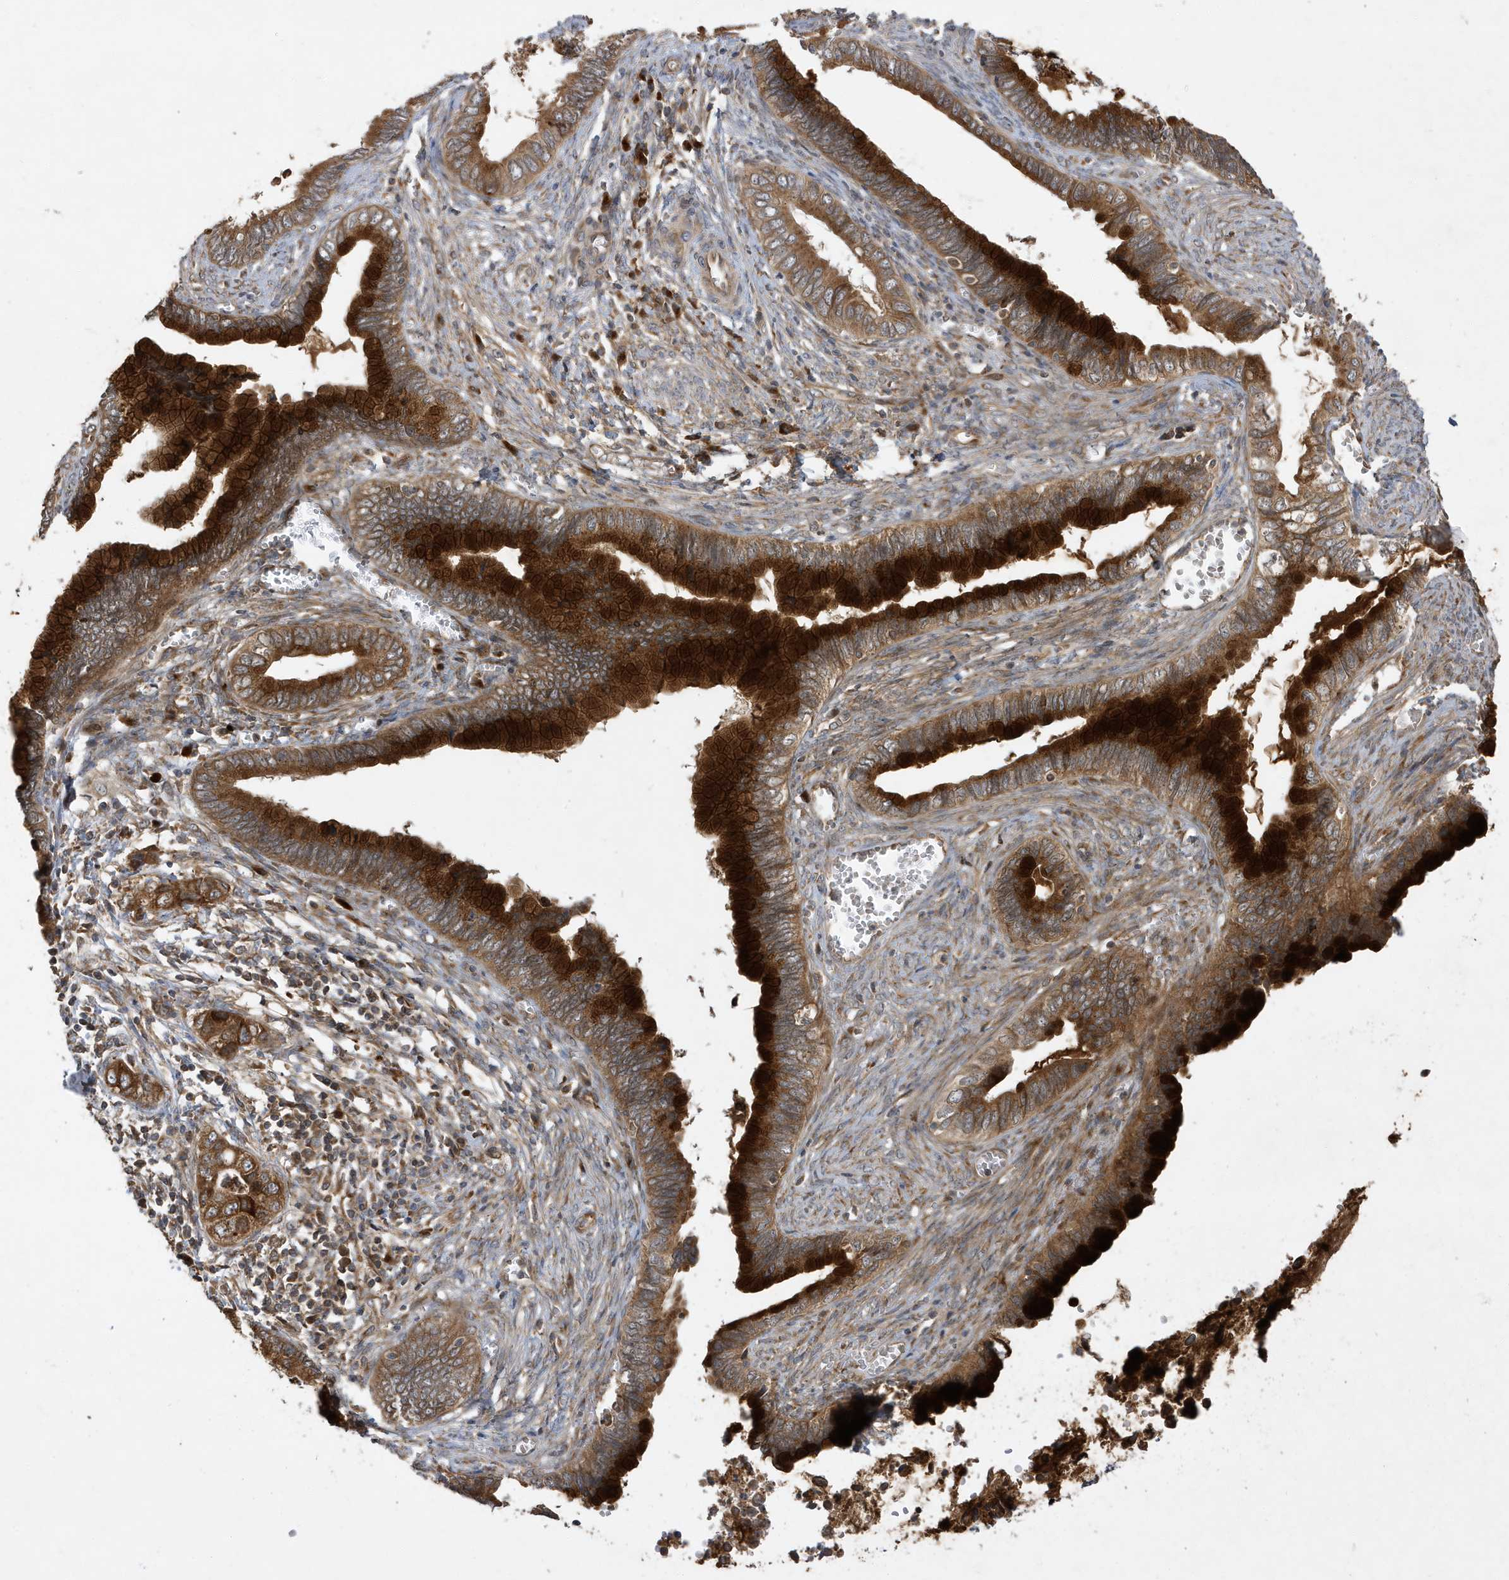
{"staining": {"intensity": "strong", "quantity": ">75%", "location": "cytoplasmic/membranous"}, "tissue": "cervical cancer", "cell_type": "Tumor cells", "image_type": "cancer", "snomed": [{"axis": "morphology", "description": "Adenocarcinoma, NOS"}, {"axis": "topography", "description": "Cervix"}], "caption": "A brown stain highlights strong cytoplasmic/membranous staining of a protein in human cervical cancer tumor cells.", "gene": "LAPTM4A", "patient": {"sex": "female", "age": 44}}